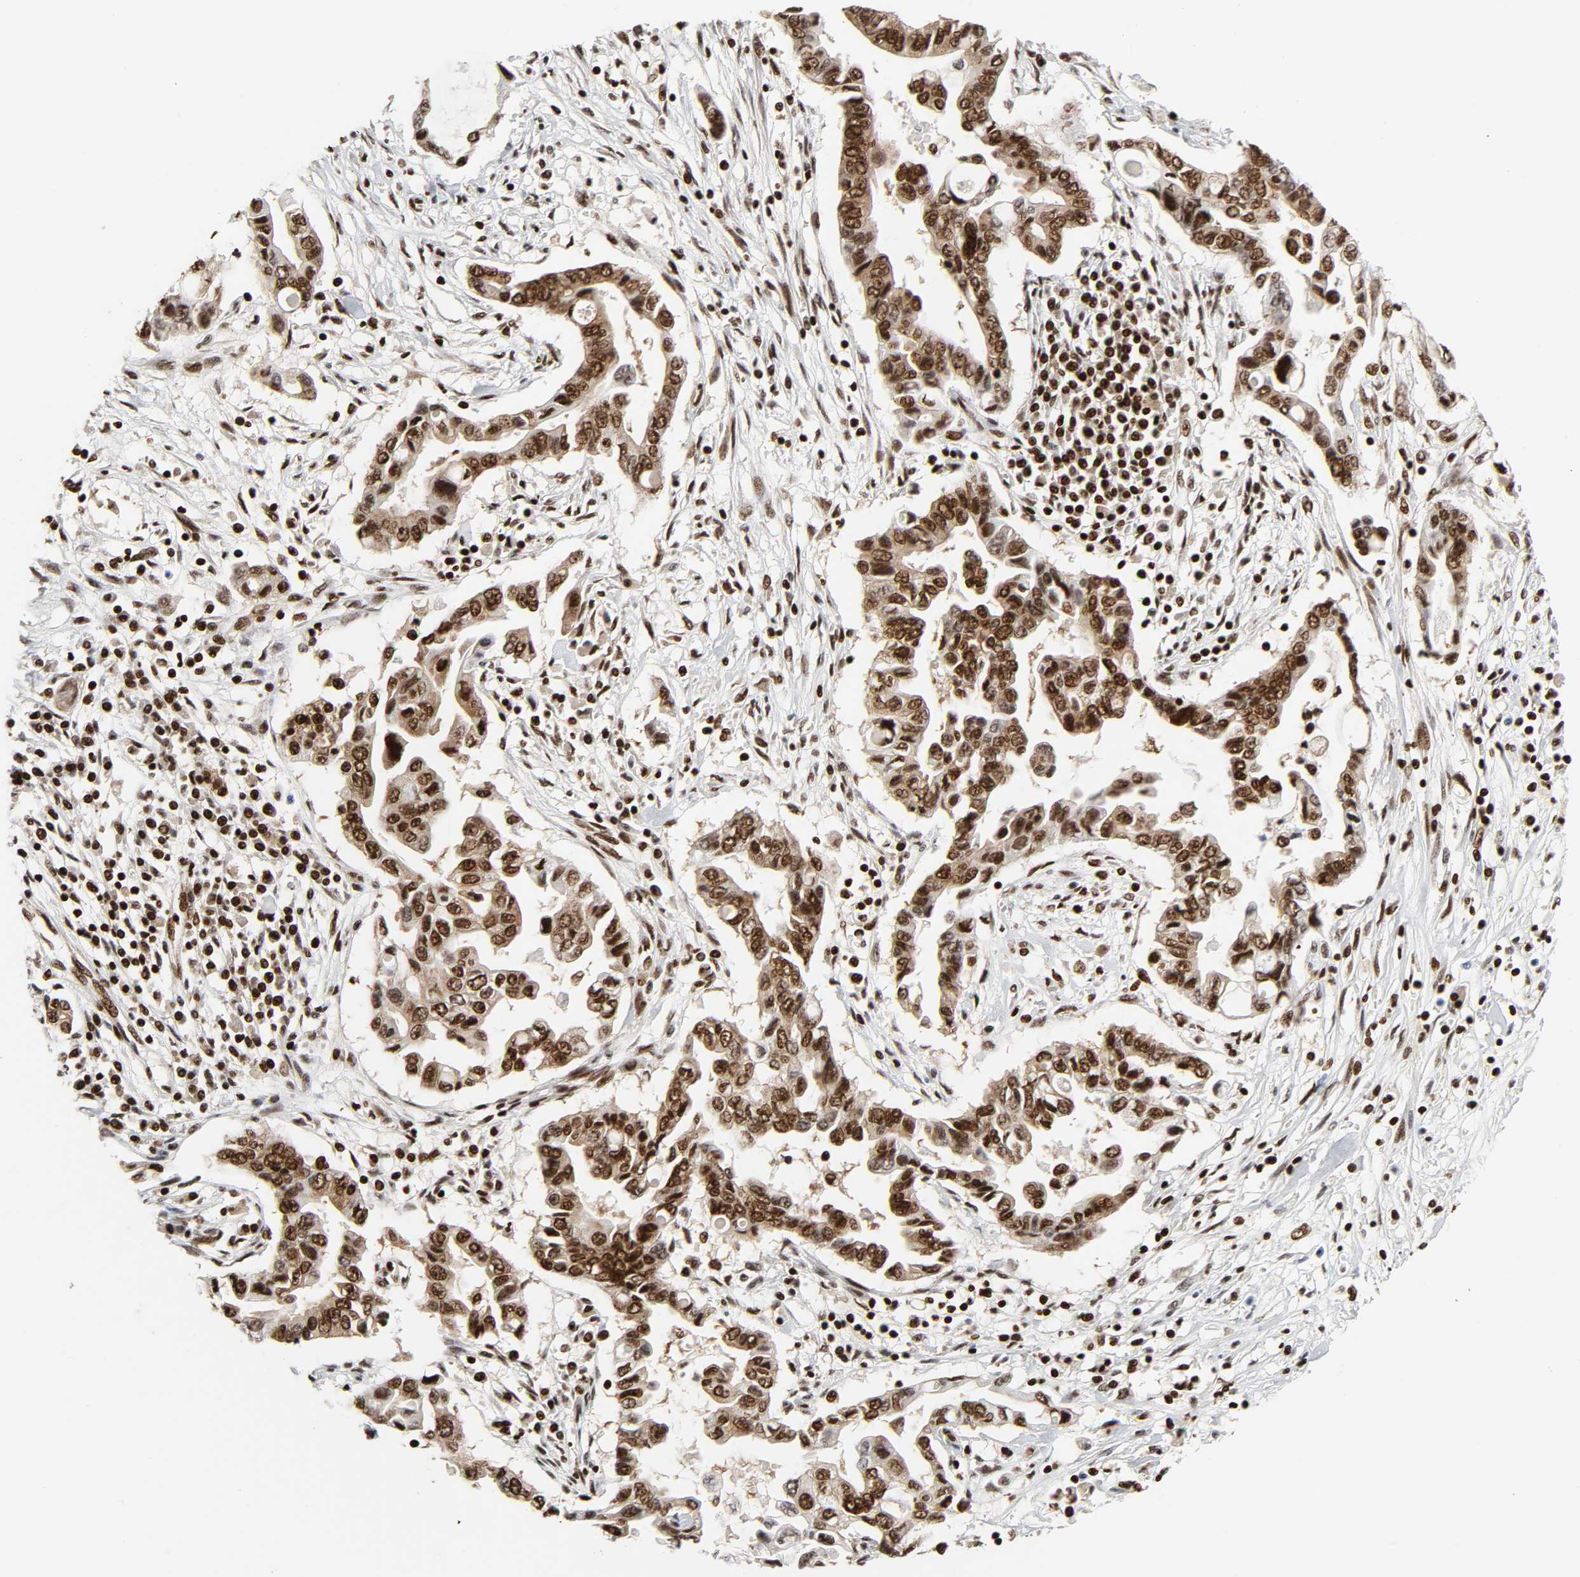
{"staining": {"intensity": "strong", "quantity": ">75%", "location": "nuclear"}, "tissue": "pancreatic cancer", "cell_type": "Tumor cells", "image_type": "cancer", "snomed": [{"axis": "morphology", "description": "Adenocarcinoma, NOS"}, {"axis": "topography", "description": "Pancreas"}], "caption": "A brown stain labels strong nuclear positivity of a protein in pancreatic cancer tumor cells.", "gene": "NFYB", "patient": {"sex": "female", "age": 57}}